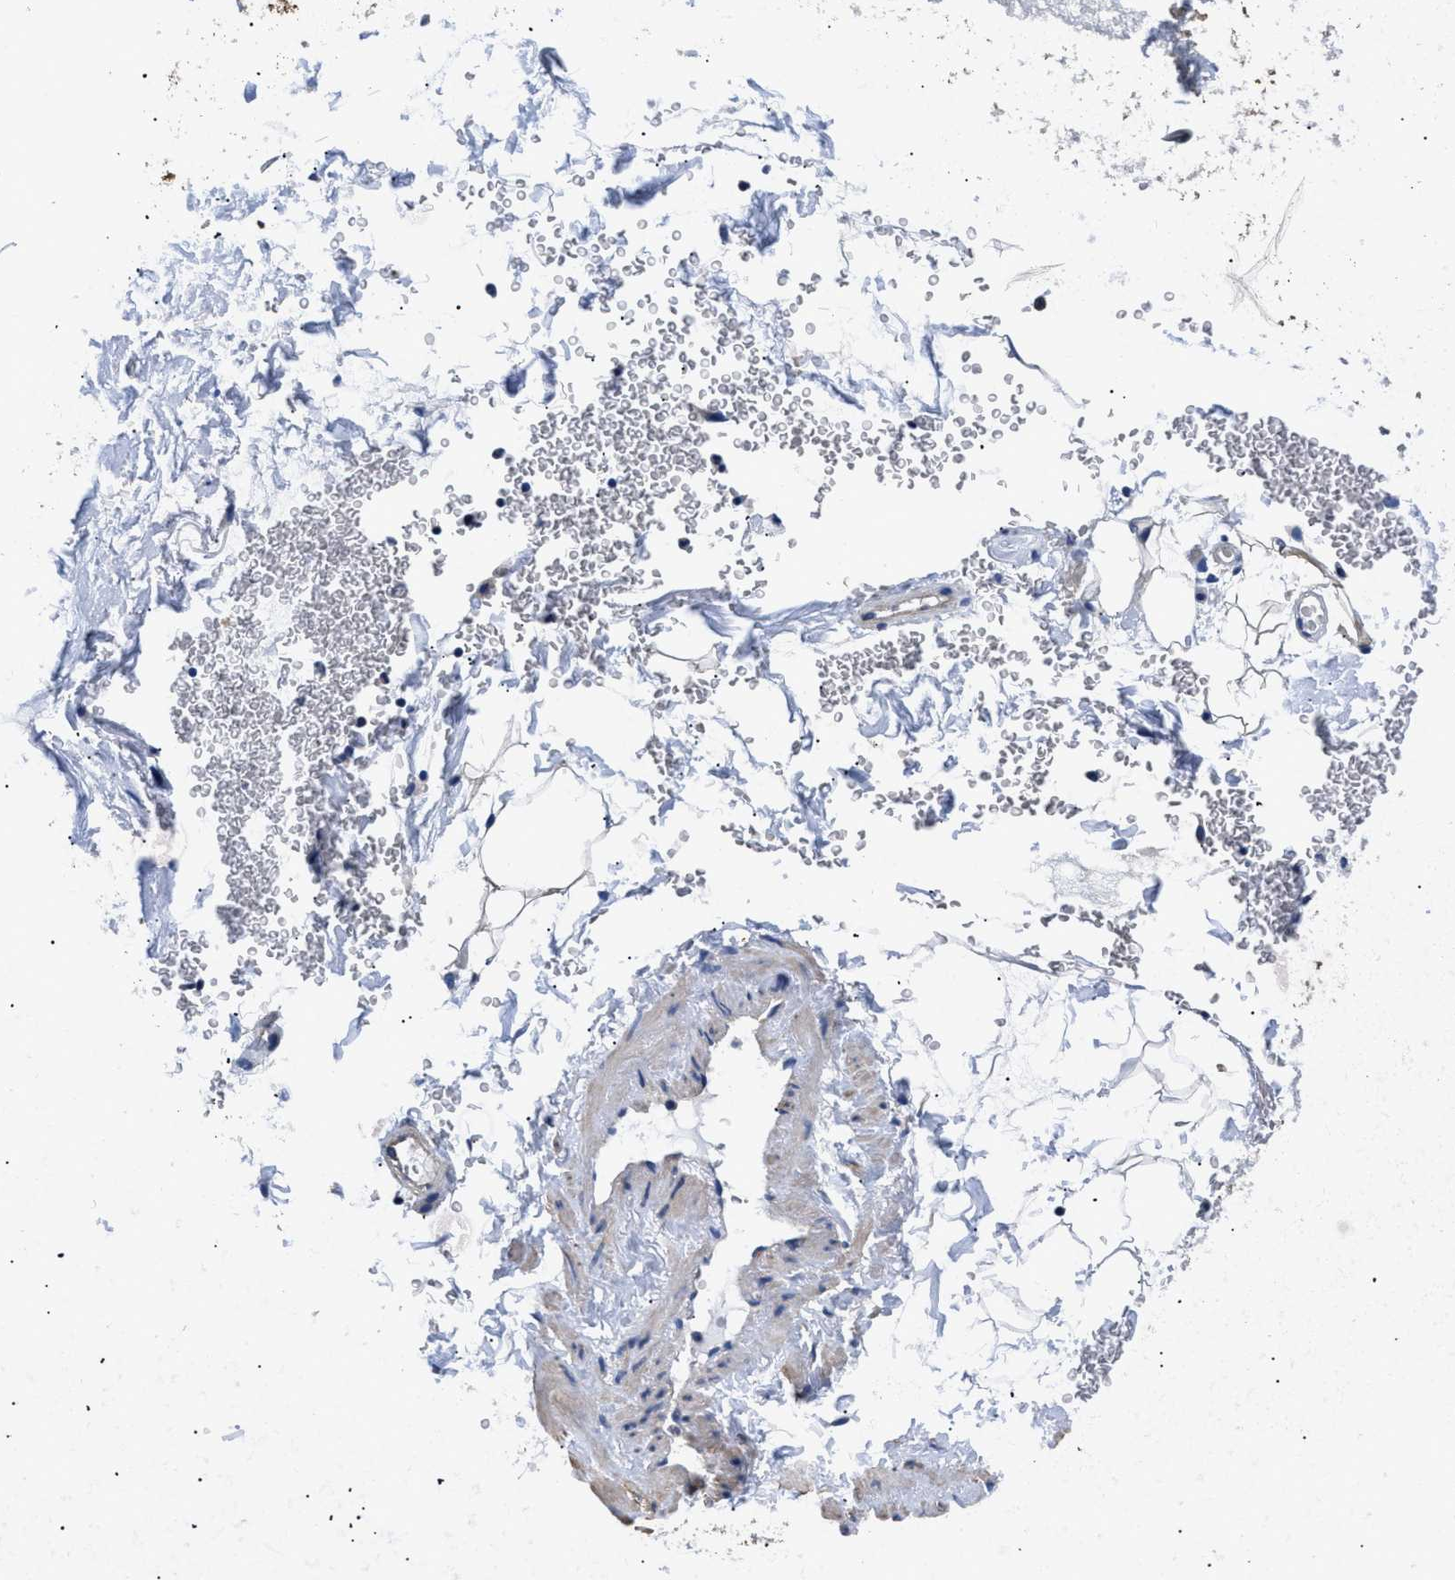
{"staining": {"intensity": "negative", "quantity": "none", "location": "none"}, "tissue": "adipose tissue", "cell_type": "Adipocytes", "image_type": "normal", "snomed": [{"axis": "morphology", "description": "Normal tissue, NOS"}, {"axis": "topography", "description": "Cartilage tissue"}, {"axis": "topography", "description": "Bronchus"}], "caption": "Image shows no significant protein expression in adipocytes of unremarkable adipose tissue. (DAB (3,3'-diaminobenzidine) IHC visualized using brightfield microscopy, high magnification).", "gene": "HLA", "patient": {"sex": "female", "age": 73}}